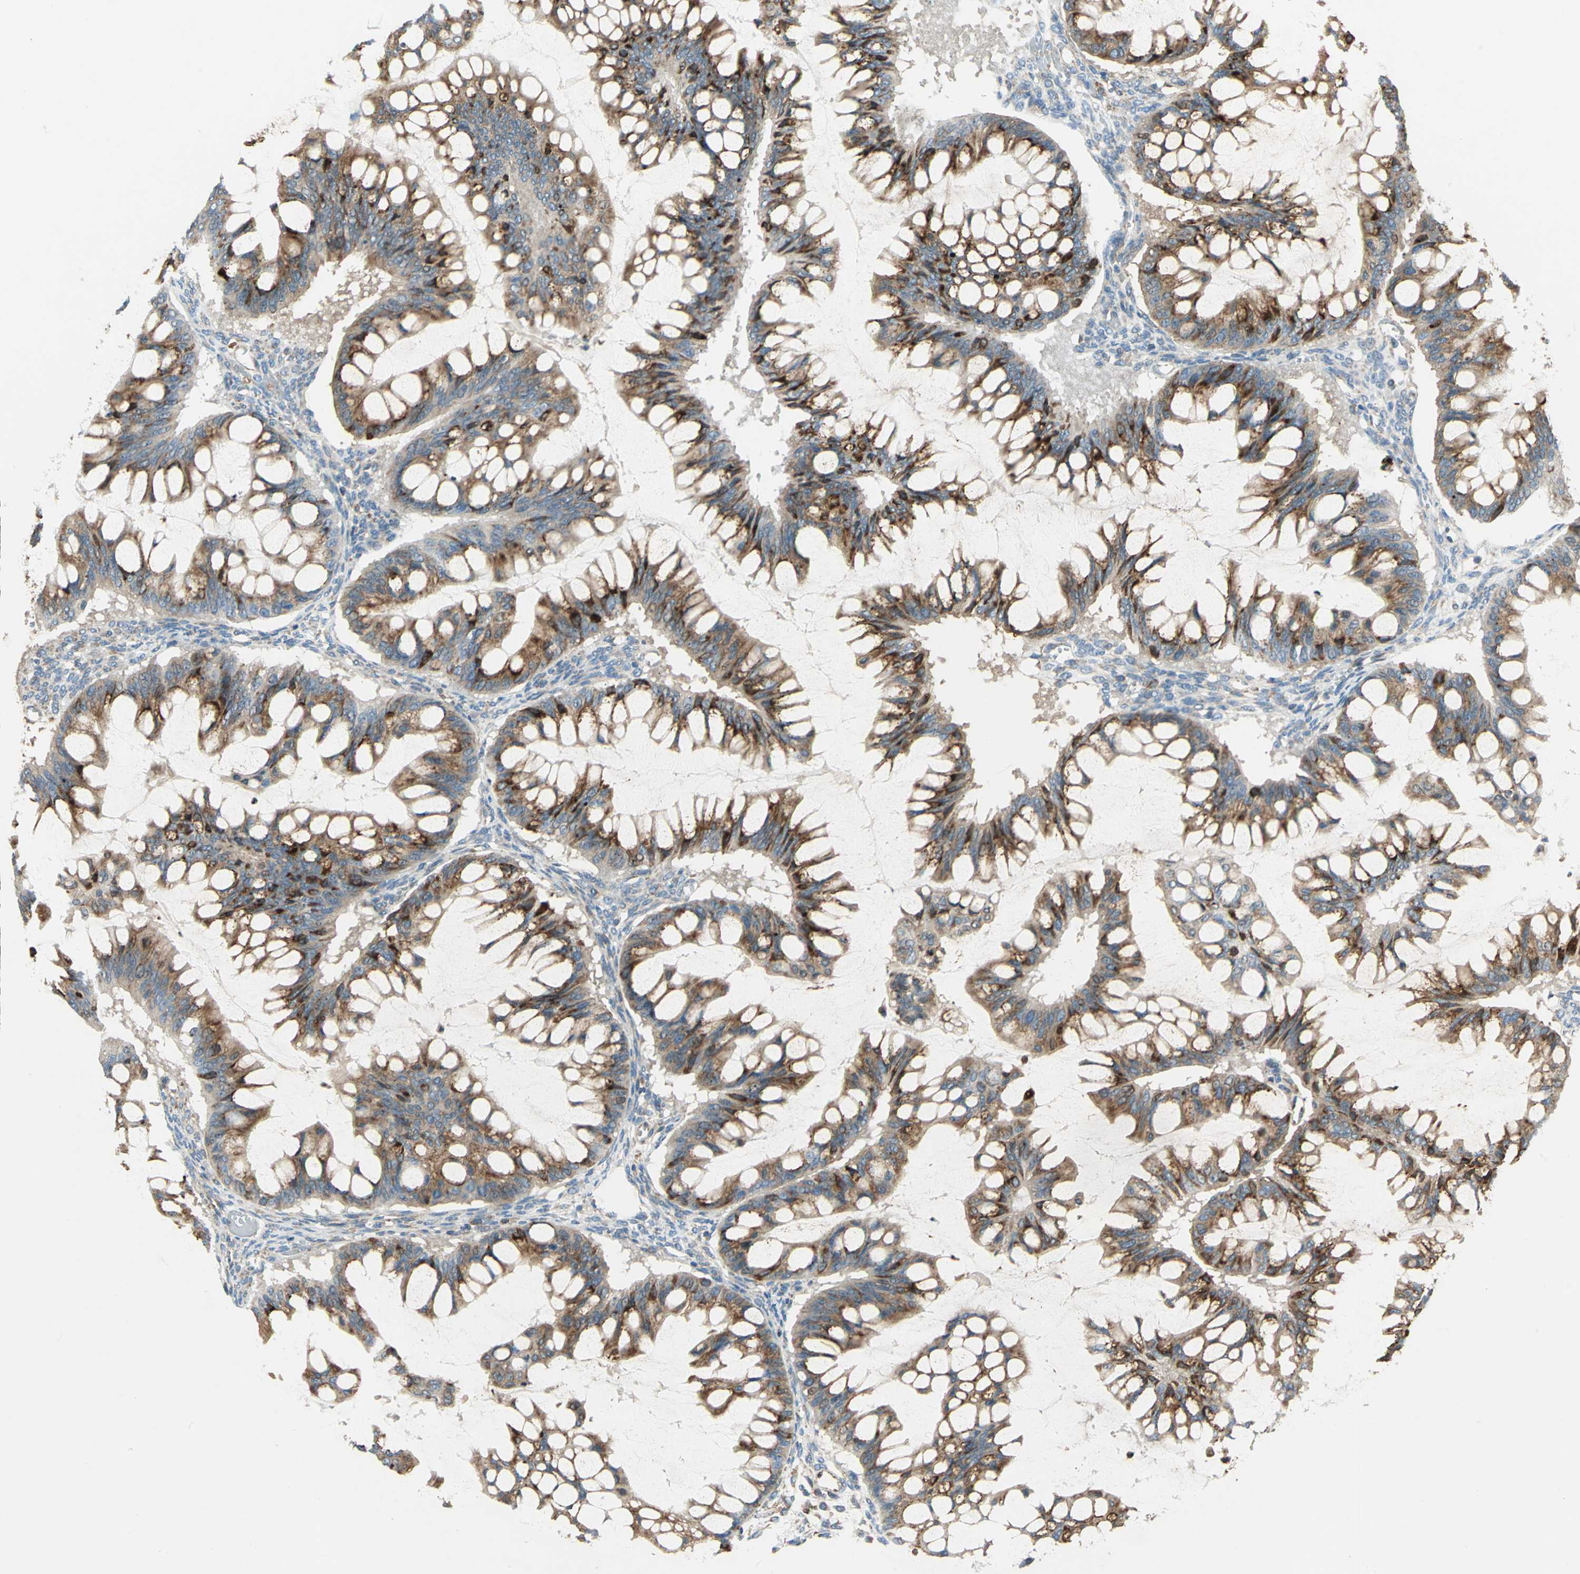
{"staining": {"intensity": "moderate", "quantity": ">75%", "location": "cytoplasmic/membranous"}, "tissue": "ovarian cancer", "cell_type": "Tumor cells", "image_type": "cancer", "snomed": [{"axis": "morphology", "description": "Cystadenocarcinoma, mucinous, NOS"}, {"axis": "topography", "description": "Ovary"}], "caption": "Mucinous cystadenocarcinoma (ovarian) stained with immunohistochemistry displays moderate cytoplasmic/membranous staining in approximately >75% of tumor cells.", "gene": "PDIA4", "patient": {"sex": "female", "age": 73}}